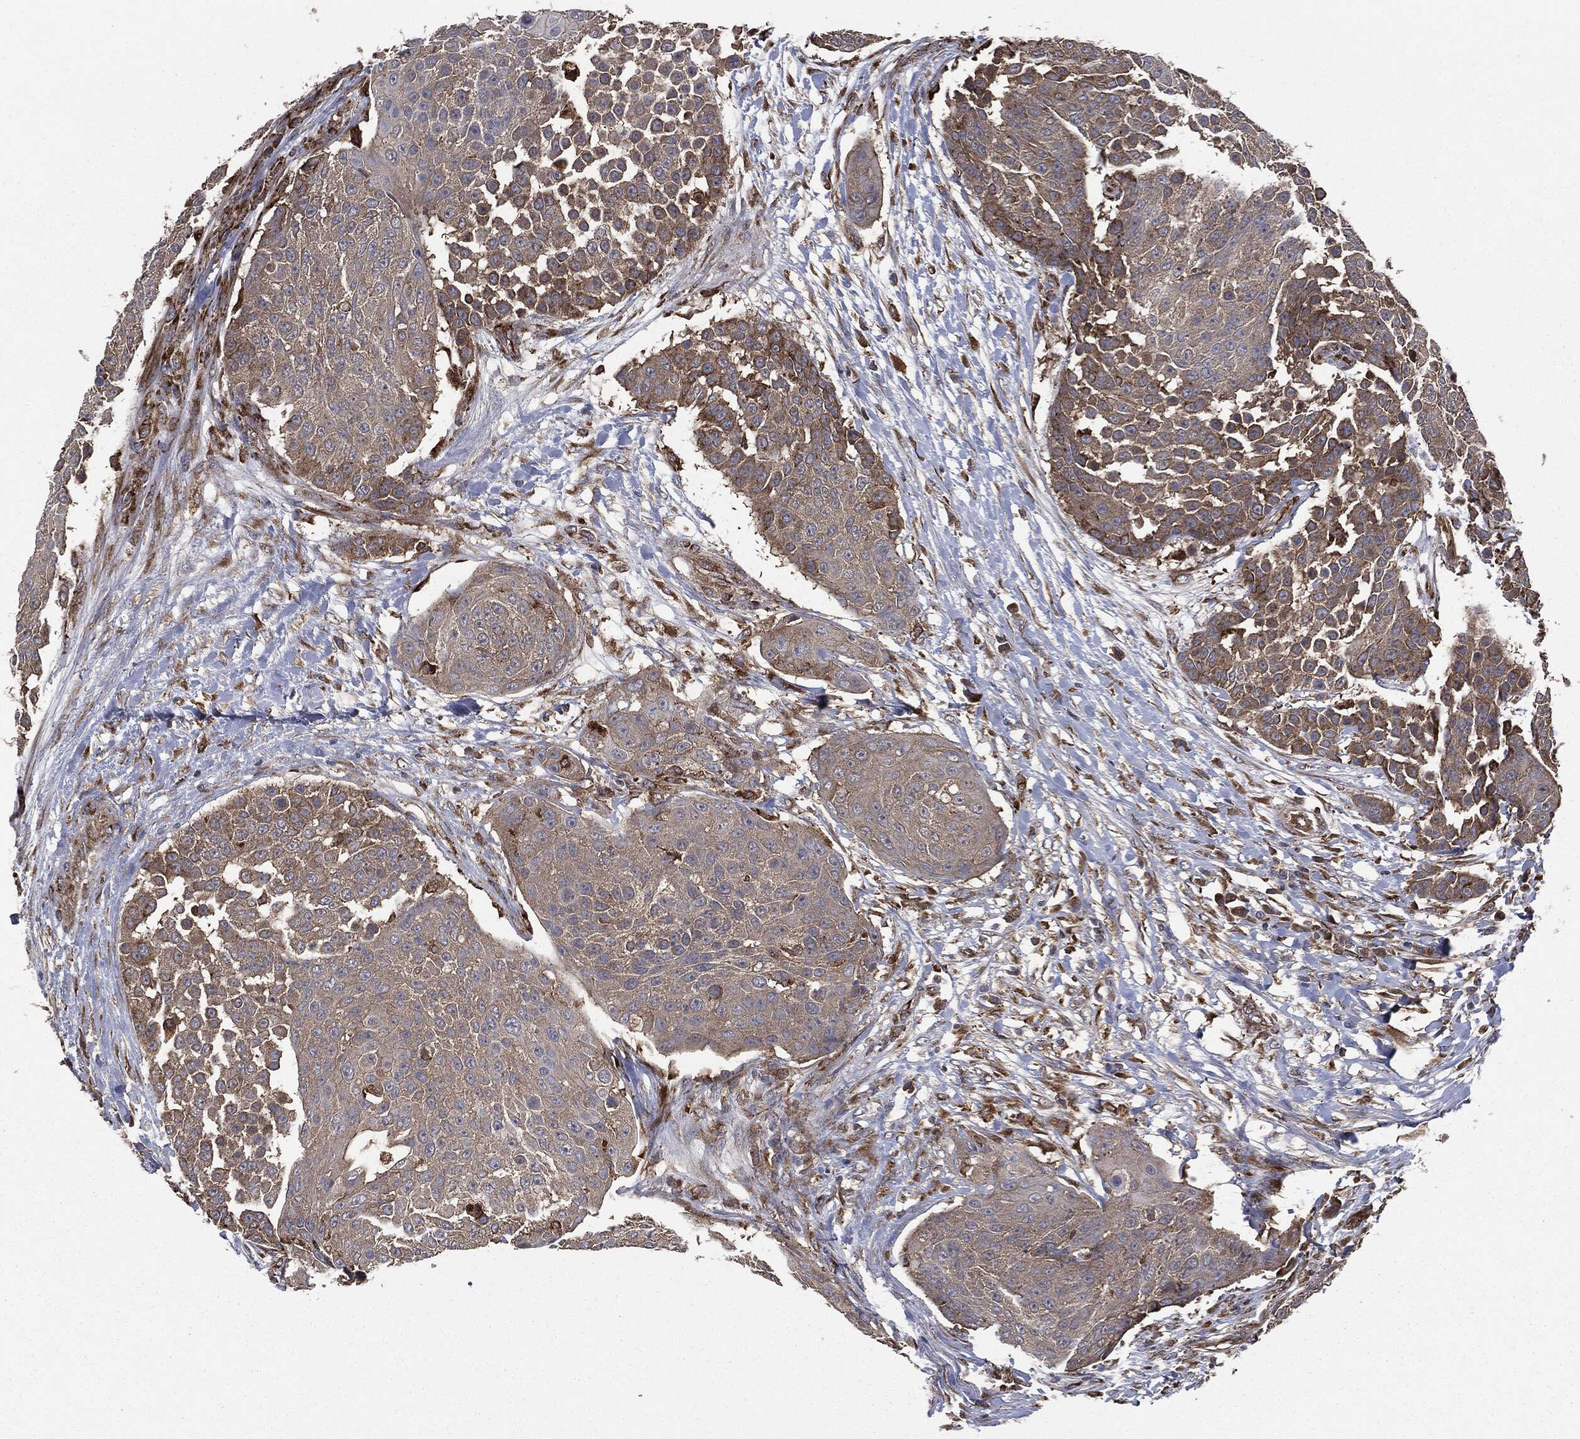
{"staining": {"intensity": "moderate", "quantity": ">75%", "location": "cytoplasmic/membranous"}, "tissue": "urothelial cancer", "cell_type": "Tumor cells", "image_type": "cancer", "snomed": [{"axis": "morphology", "description": "Urothelial carcinoma, High grade"}, {"axis": "topography", "description": "Urinary bladder"}], "caption": "Immunohistochemistry (IHC) (DAB (3,3'-diaminobenzidine)) staining of human urothelial cancer exhibits moderate cytoplasmic/membranous protein staining in about >75% of tumor cells.", "gene": "PLOD3", "patient": {"sex": "female", "age": 63}}